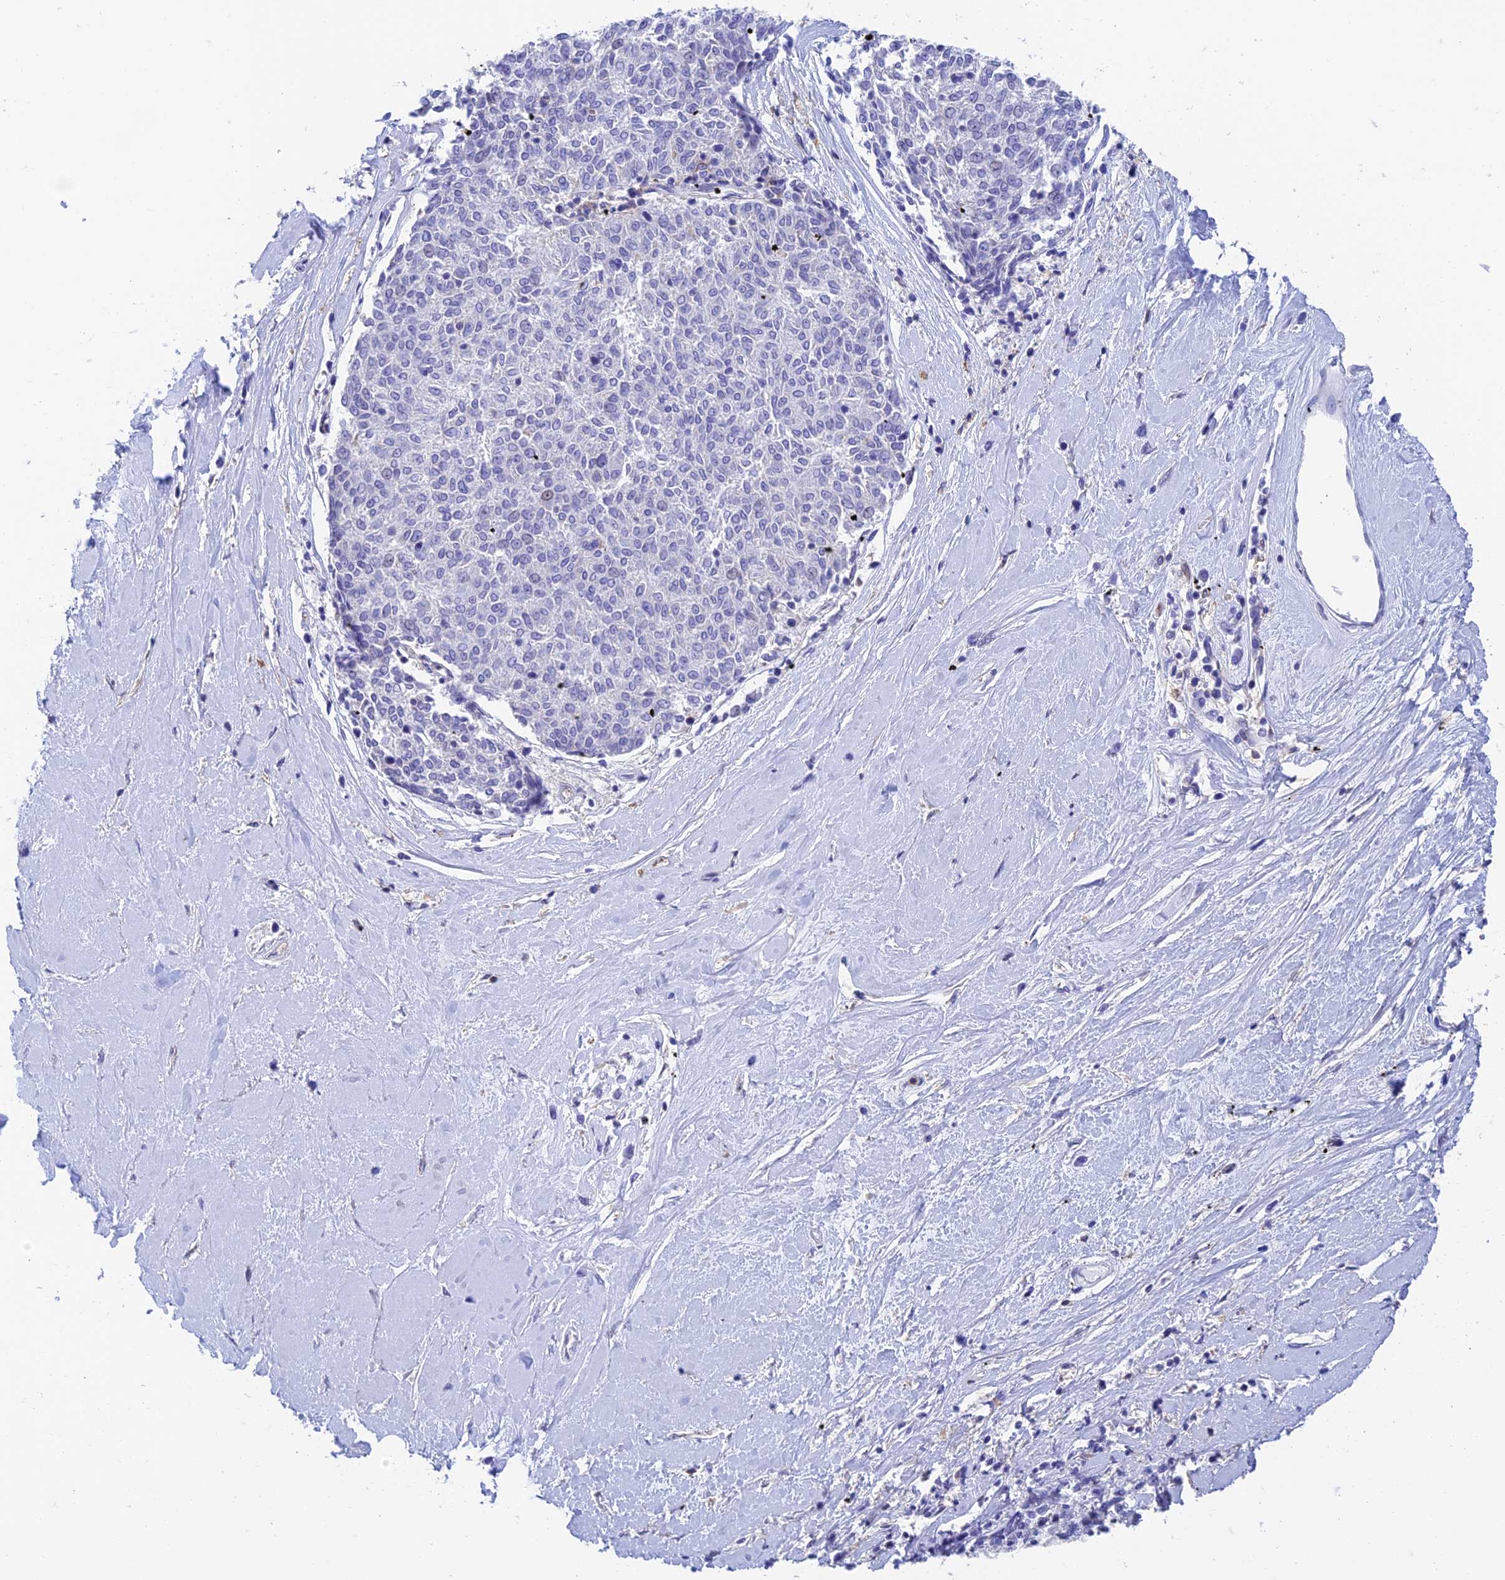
{"staining": {"intensity": "negative", "quantity": "none", "location": "none"}, "tissue": "melanoma", "cell_type": "Tumor cells", "image_type": "cancer", "snomed": [{"axis": "morphology", "description": "Malignant melanoma, NOS"}, {"axis": "topography", "description": "Skin"}], "caption": "High magnification brightfield microscopy of malignant melanoma stained with DAB (3,3'-diaminobenzidine) (brown) and counterstained with hematoxylin (blue): tumor cells show no significant staining. (DAB immunohistochemistry, high magnification).", "gene": "FGF7", "patient": {"sex": "female", "age": 72}}